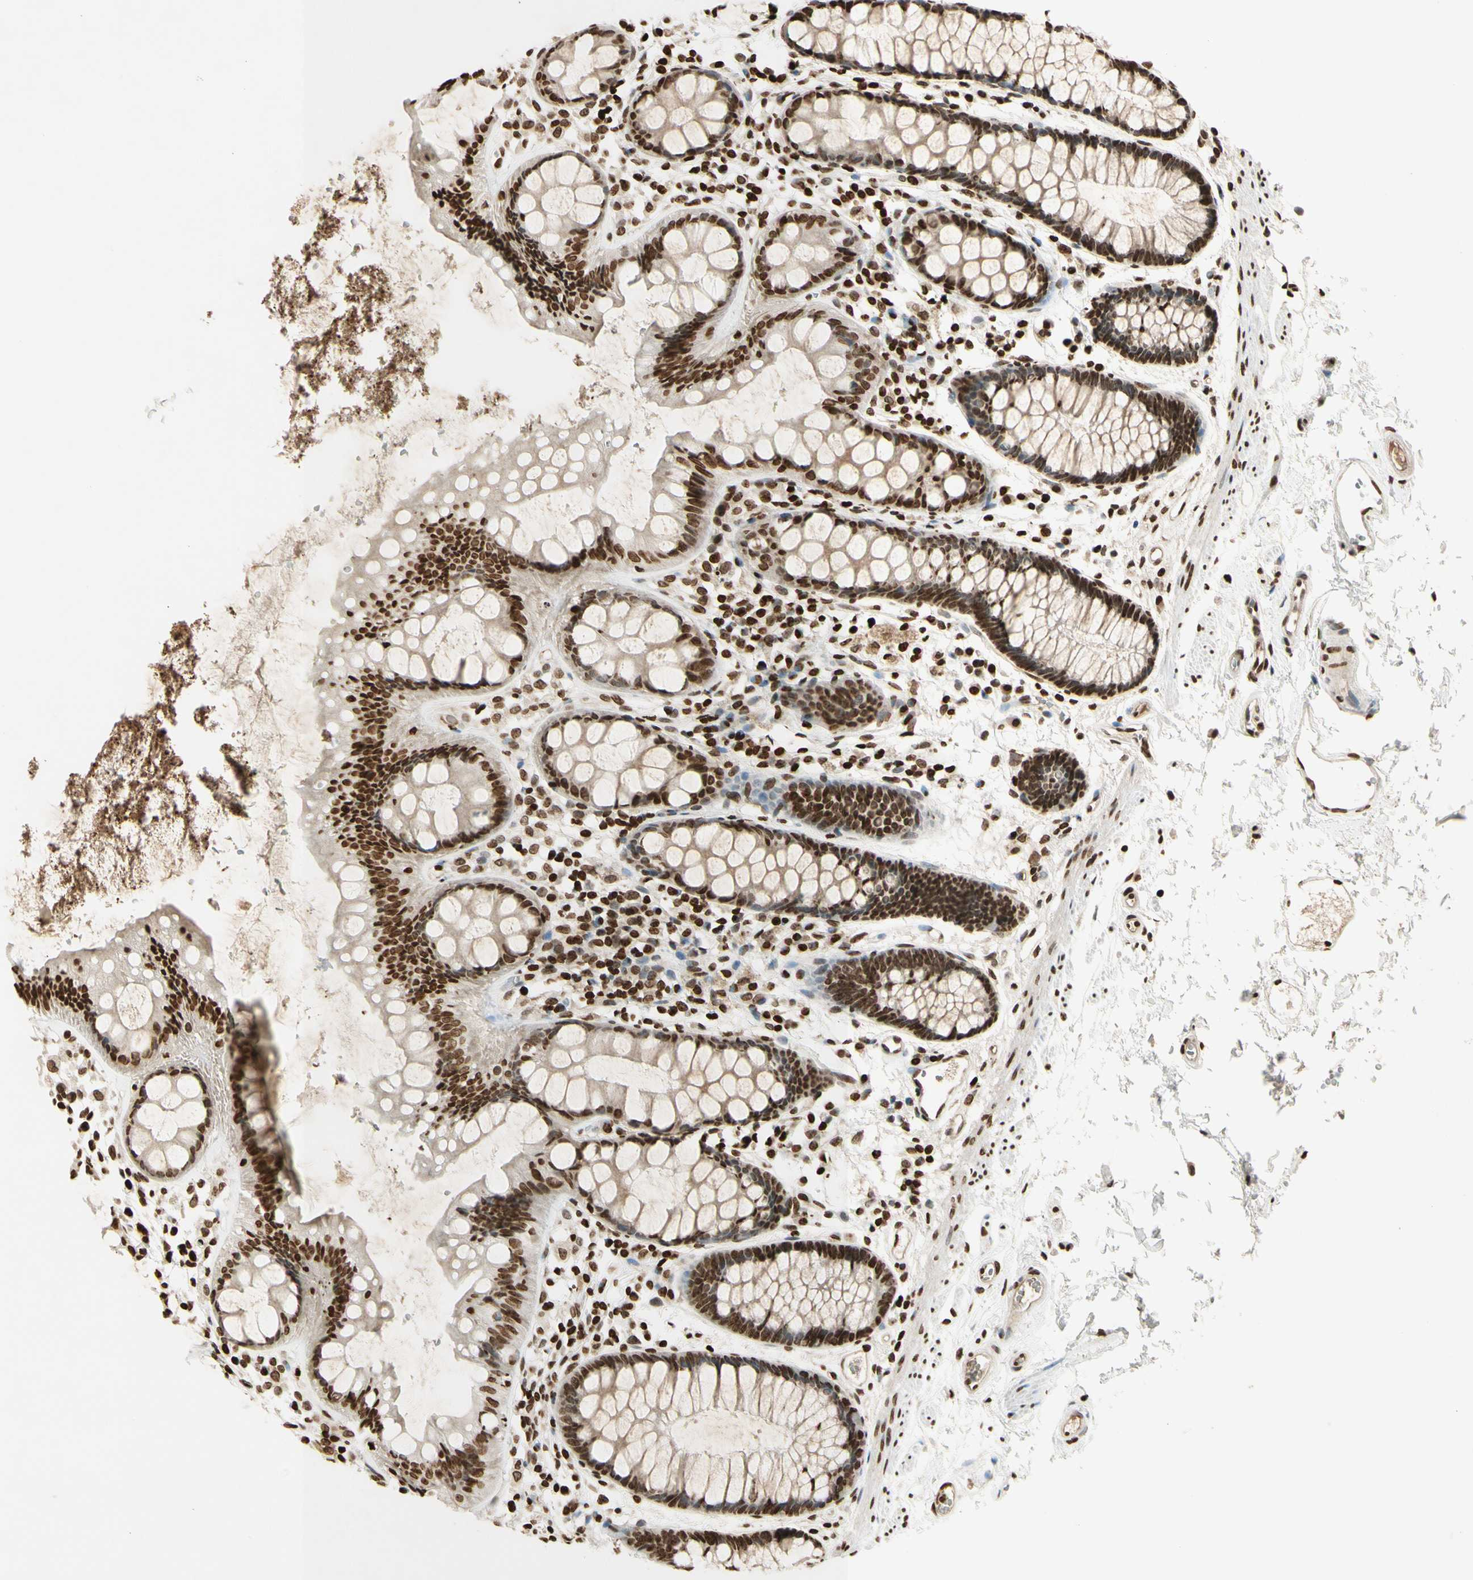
{"staining": {"intensity": "strong", "quantity": ">75%", "location": "nuclear"}, "tissue": "rectum", "cell_type": "Glandular cells", "image_type": "normal", "snomed": [{"axis": "morphology", "description": "Normal tissue, NOS"}, {"axis": "topography", "description": "Rectum"}], "caption": "Immunohistochemistry (IHC) micrograph of unremarkable rectum stained for a protein (brown), which reveals high levels of strong nuclear staining in about >75% of glandular cells.", "gene": "RORA", "patient": {"sex": "female", "age": 66}}